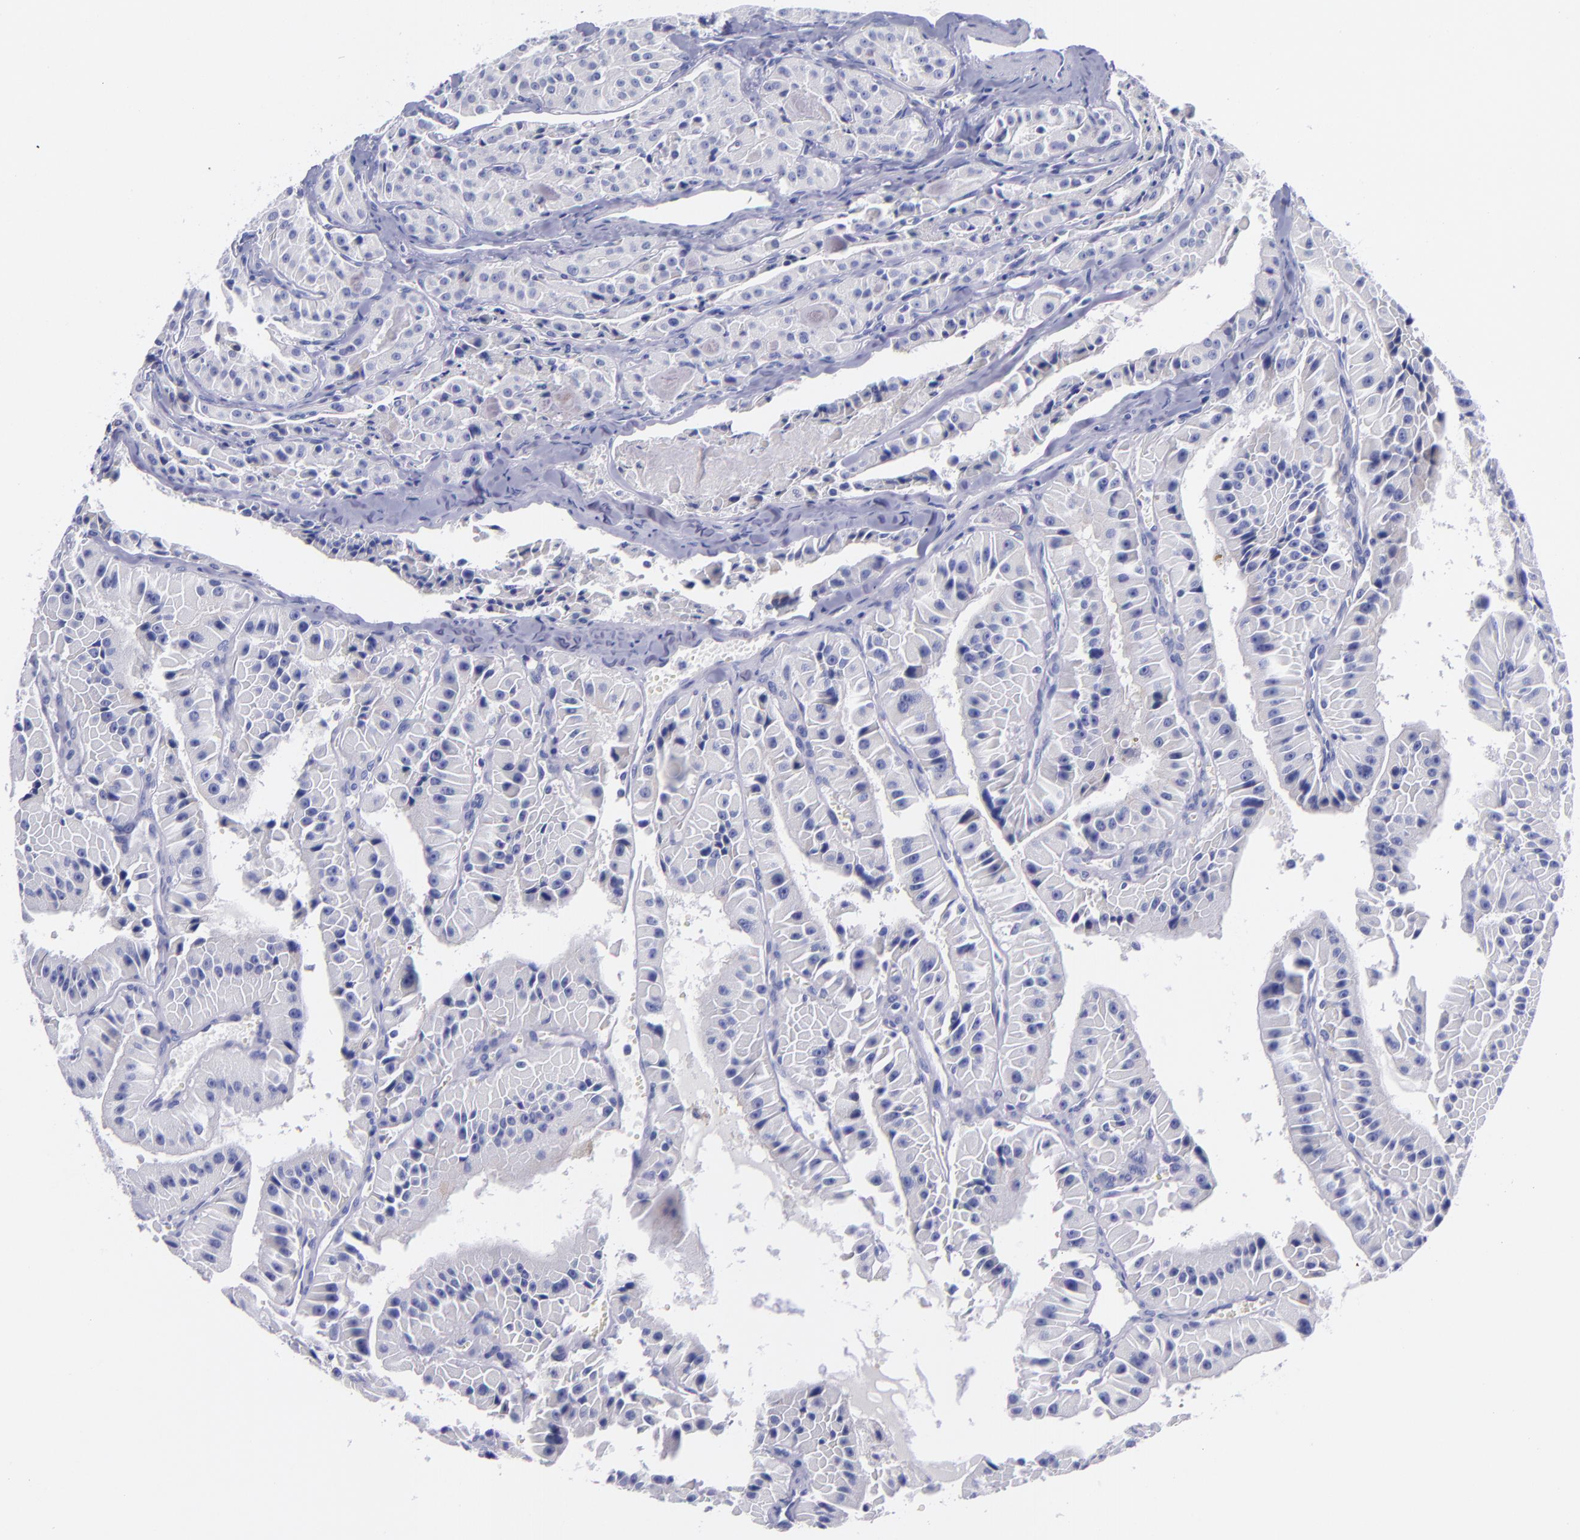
{"staining": {"intensity": "negative", "quantity": "none", "location": "none"}, "tissue": "thyroid cancer", "cell_type": "Tumor cells", "image_type": "cancer", "snomed": [{"axis": "morphology", "description": "Carcinoma, NOS"}, {"axis": "topography", "description": "Thyroid gland"}], "caption": "Histopathology image shows no protein staining in tumor cells of thyroid carcinoma tissue.", "gene": "SV2A", "patient": {"sex": "male", "age": 76}}